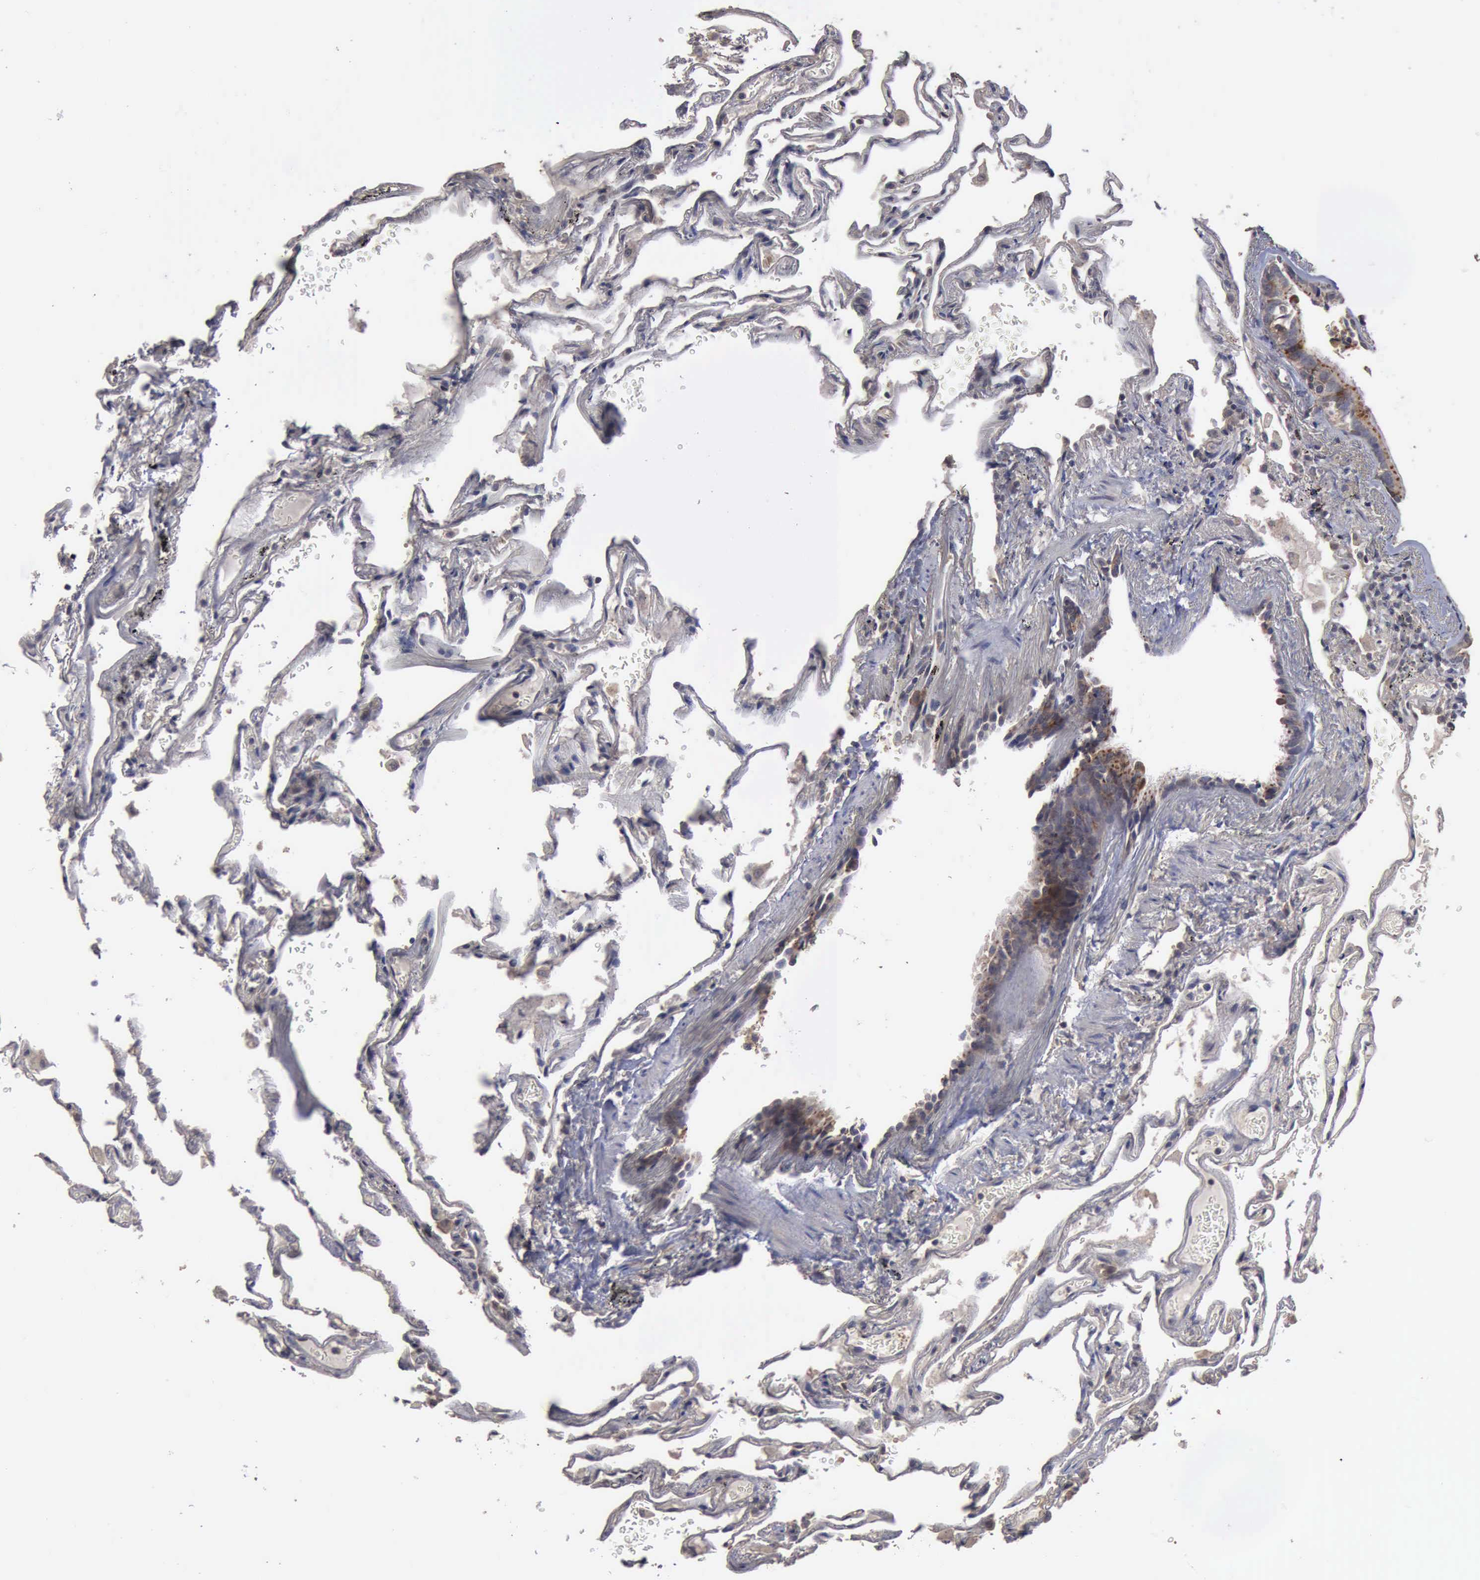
{"staining": {"intensity": "weak", "quantity": "25%-75%", "location": "cytoplasmic/membranous"}, "tissue": "lung", "cell_type": "Alveolar cells", "image_type": "normal", "snomed": [{"axis": "morphology", "description": "Normal tissue, NOS"}, {"axis": "morphology", "description": "Inflammation, NOS"}, {"axis": "topography", "description": "Lung"}], "caption": "DAB (3,3'-diaminobenzidine) immunohistochemical staining of unremarkable lung exhibits weak cytoplasmic/membranous protein staining in about 25%-75% of alveolar cells.", "gene": "CRKL", "patient": {"sex": "male", "age": 69}}